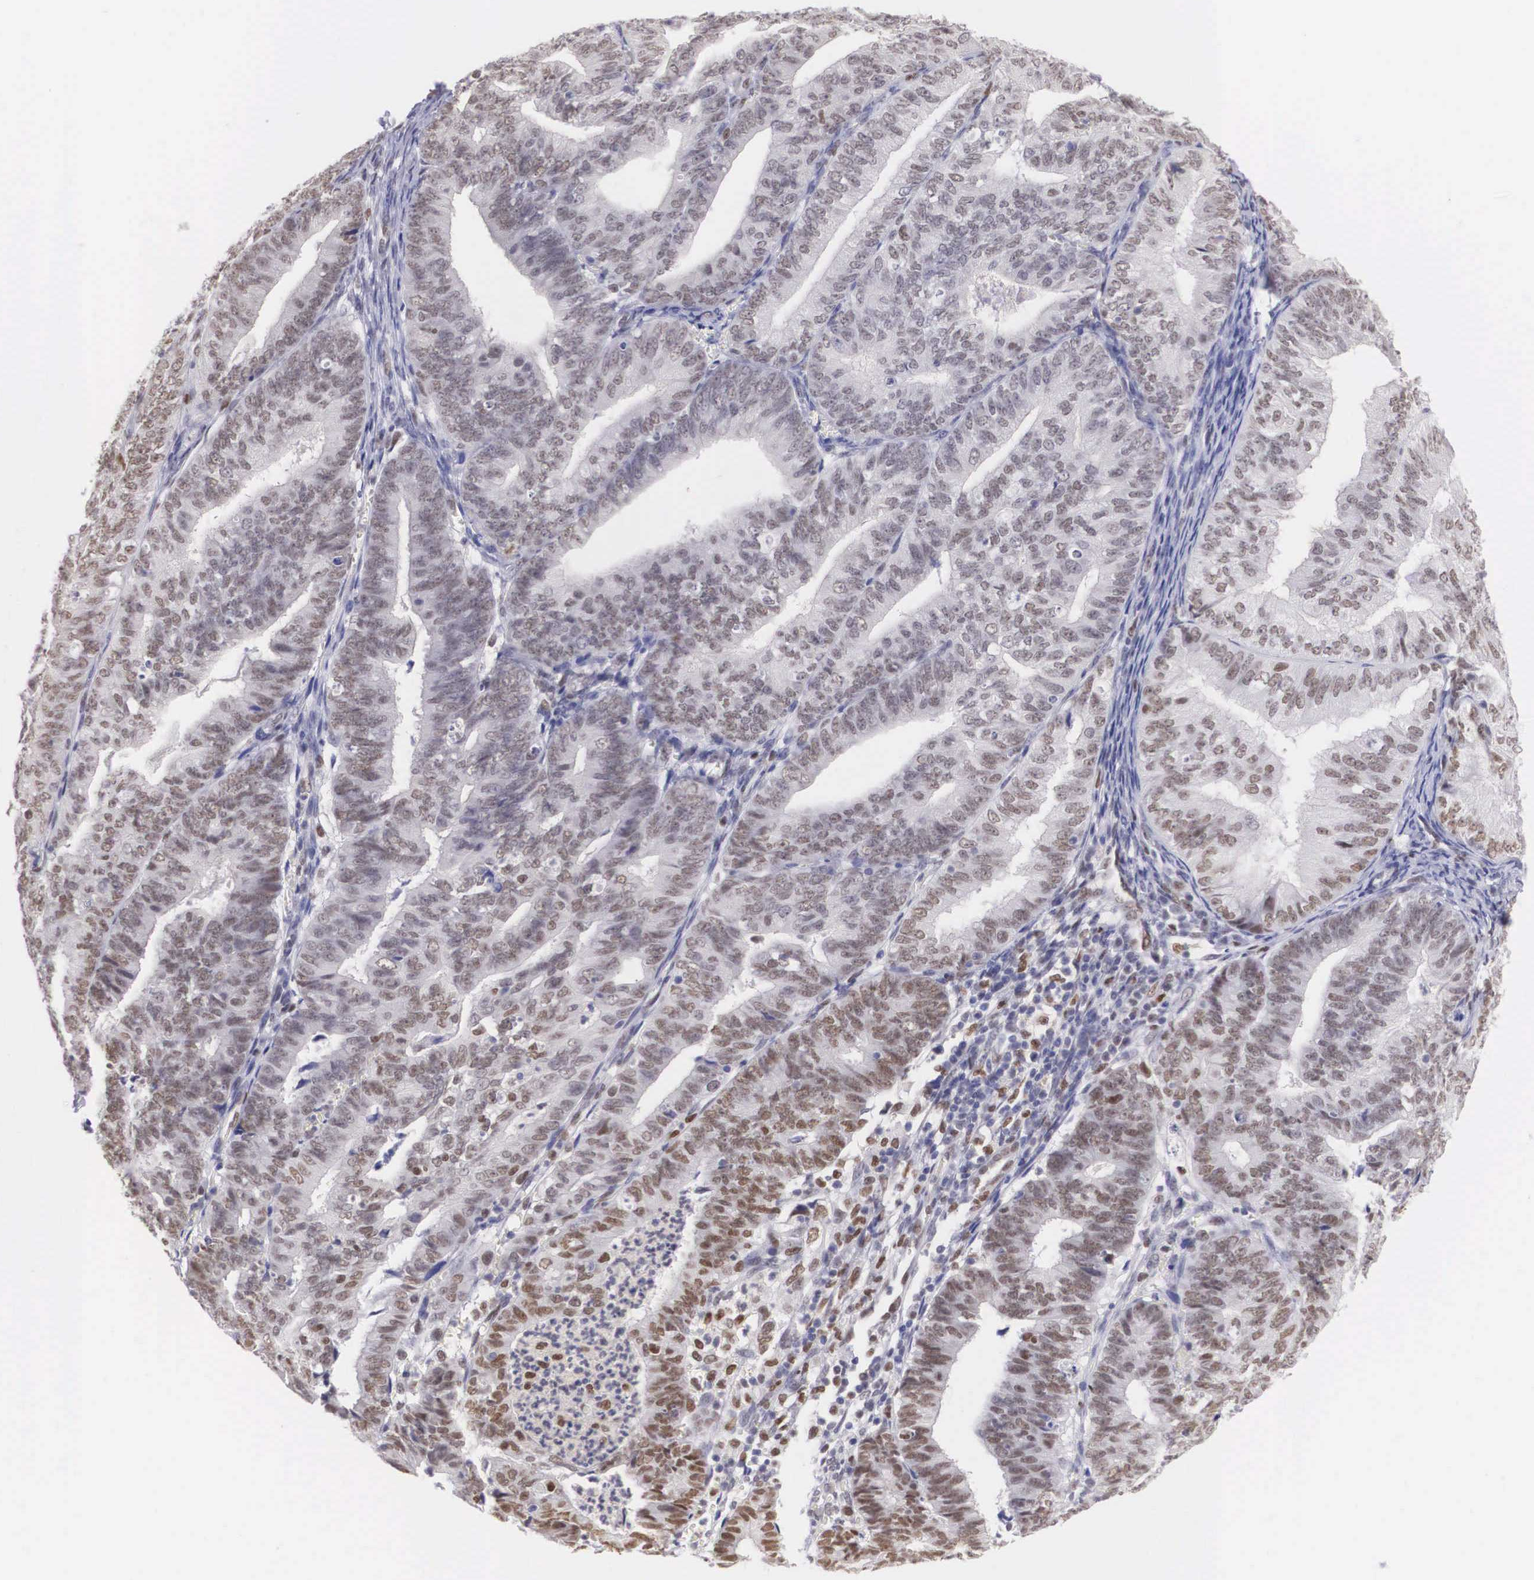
{"staining": {"intensity": "weak", "quantity": ">75%", "location": "nuclear"}, "tissue": "endometrial cancer", "cell_type": "Tumor cells", "image_type": "cancer", "snomed": [{"axis": "morphology", "description": "Adenocarcinoma, NOS"}, {"axis": "topography", "description": "Endometrium"}], "caption": "This image shows immunohistochemistry (IHC) staining of endometrial cancer, with low weak nuclear staining in about >75% of tumor cells.", "gene": "ETV6", "patient": {"sex": "female", "age": 66}}